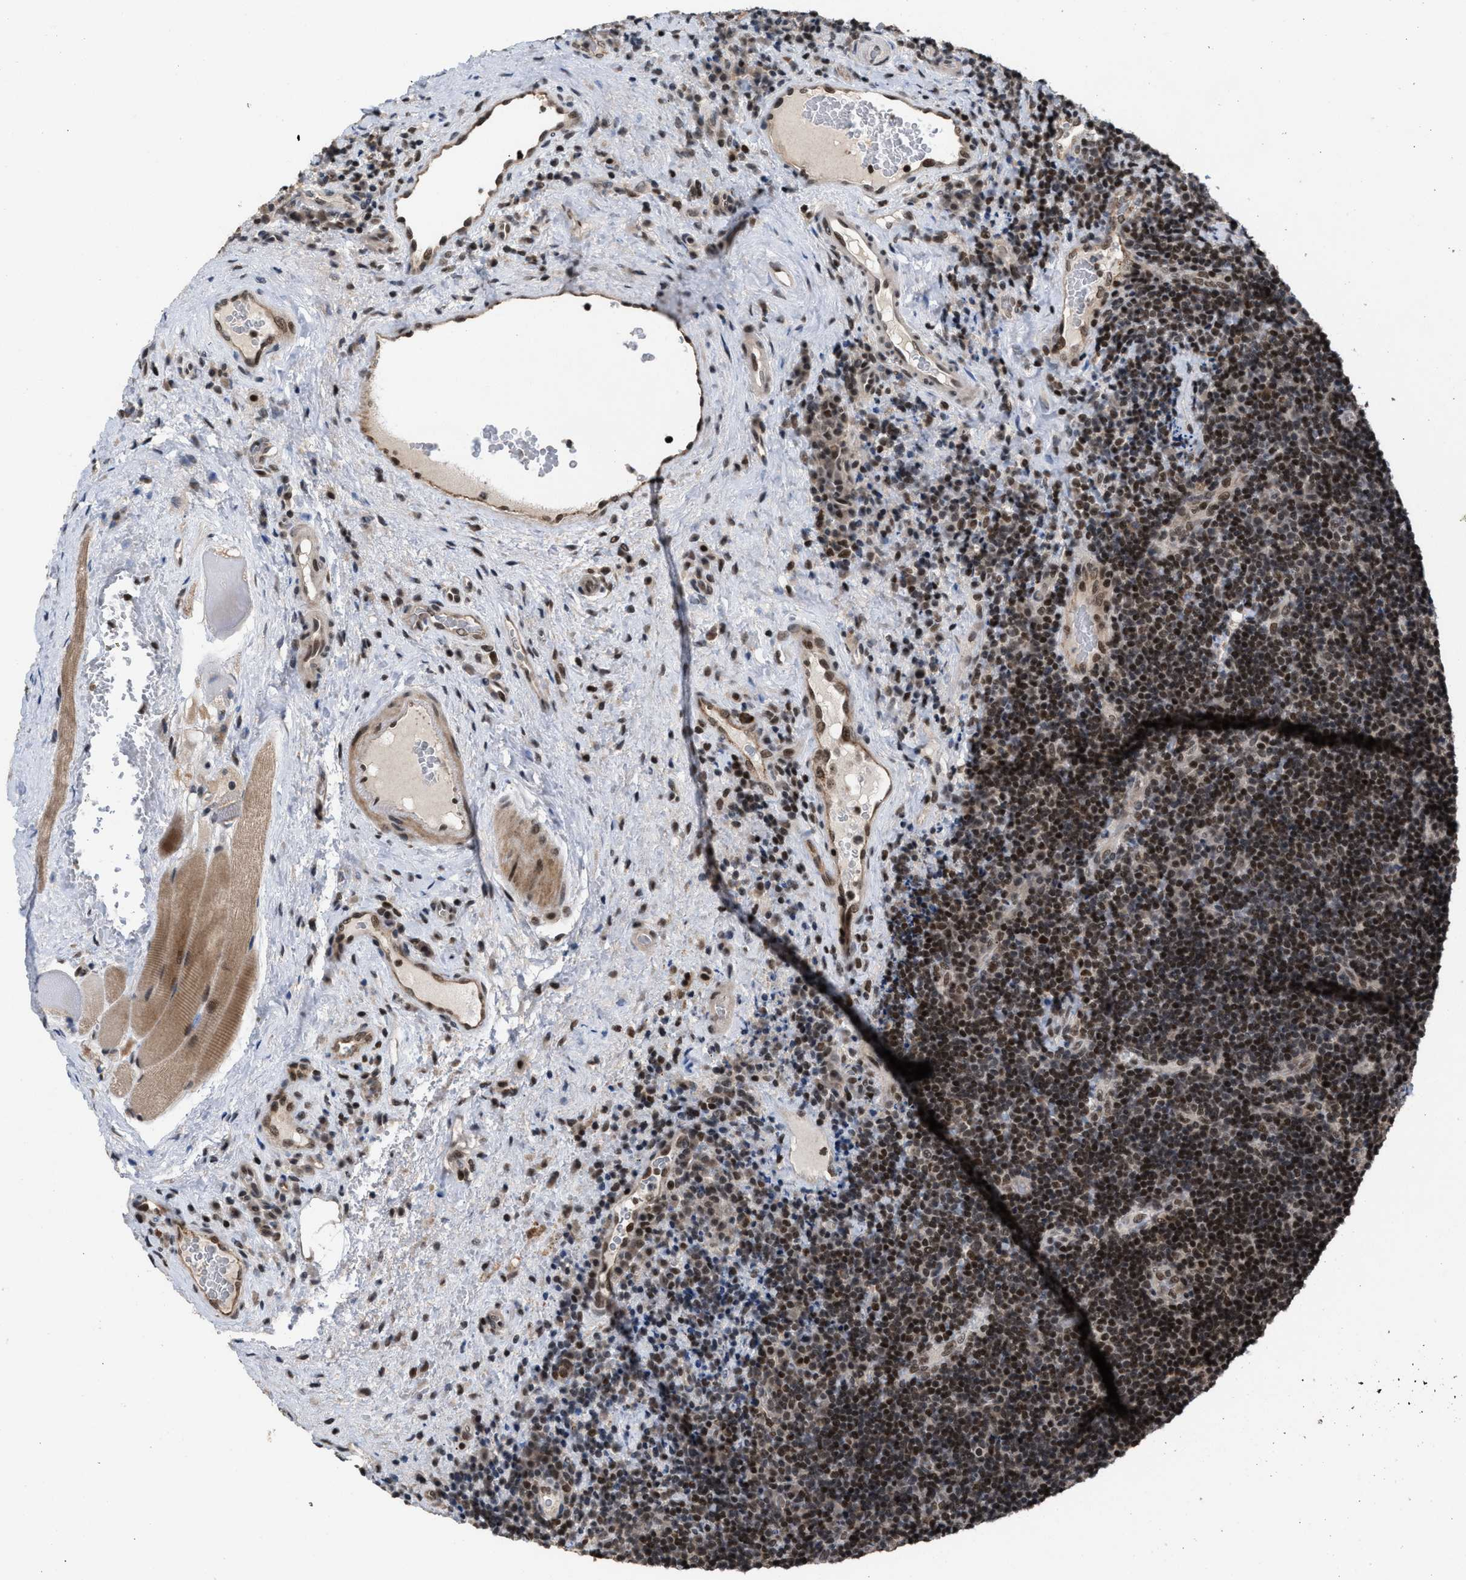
{"staining": {"intensity": "strong", "quantity": ">75%", "location": "nuclear"}, "tissue": "lymphoma", "cell_type": "Tumor cells", "image_type": "cancer", "snomed": [{"axis": "morphology", "description": "Malignant lymphoma, non-Hodgkin's type, High grade"}, {"axis": "topography", "description": "Tonsil"}], "caption": "This is a histology image of immunohistochemistry staining of malignant lymphoma, non-Hodgkin's type (high-grade), which shows strong positivity in the nuclear of tumor cells.", "gene": "C9orf78", "patient": {"sex": "female", "age": 36}}